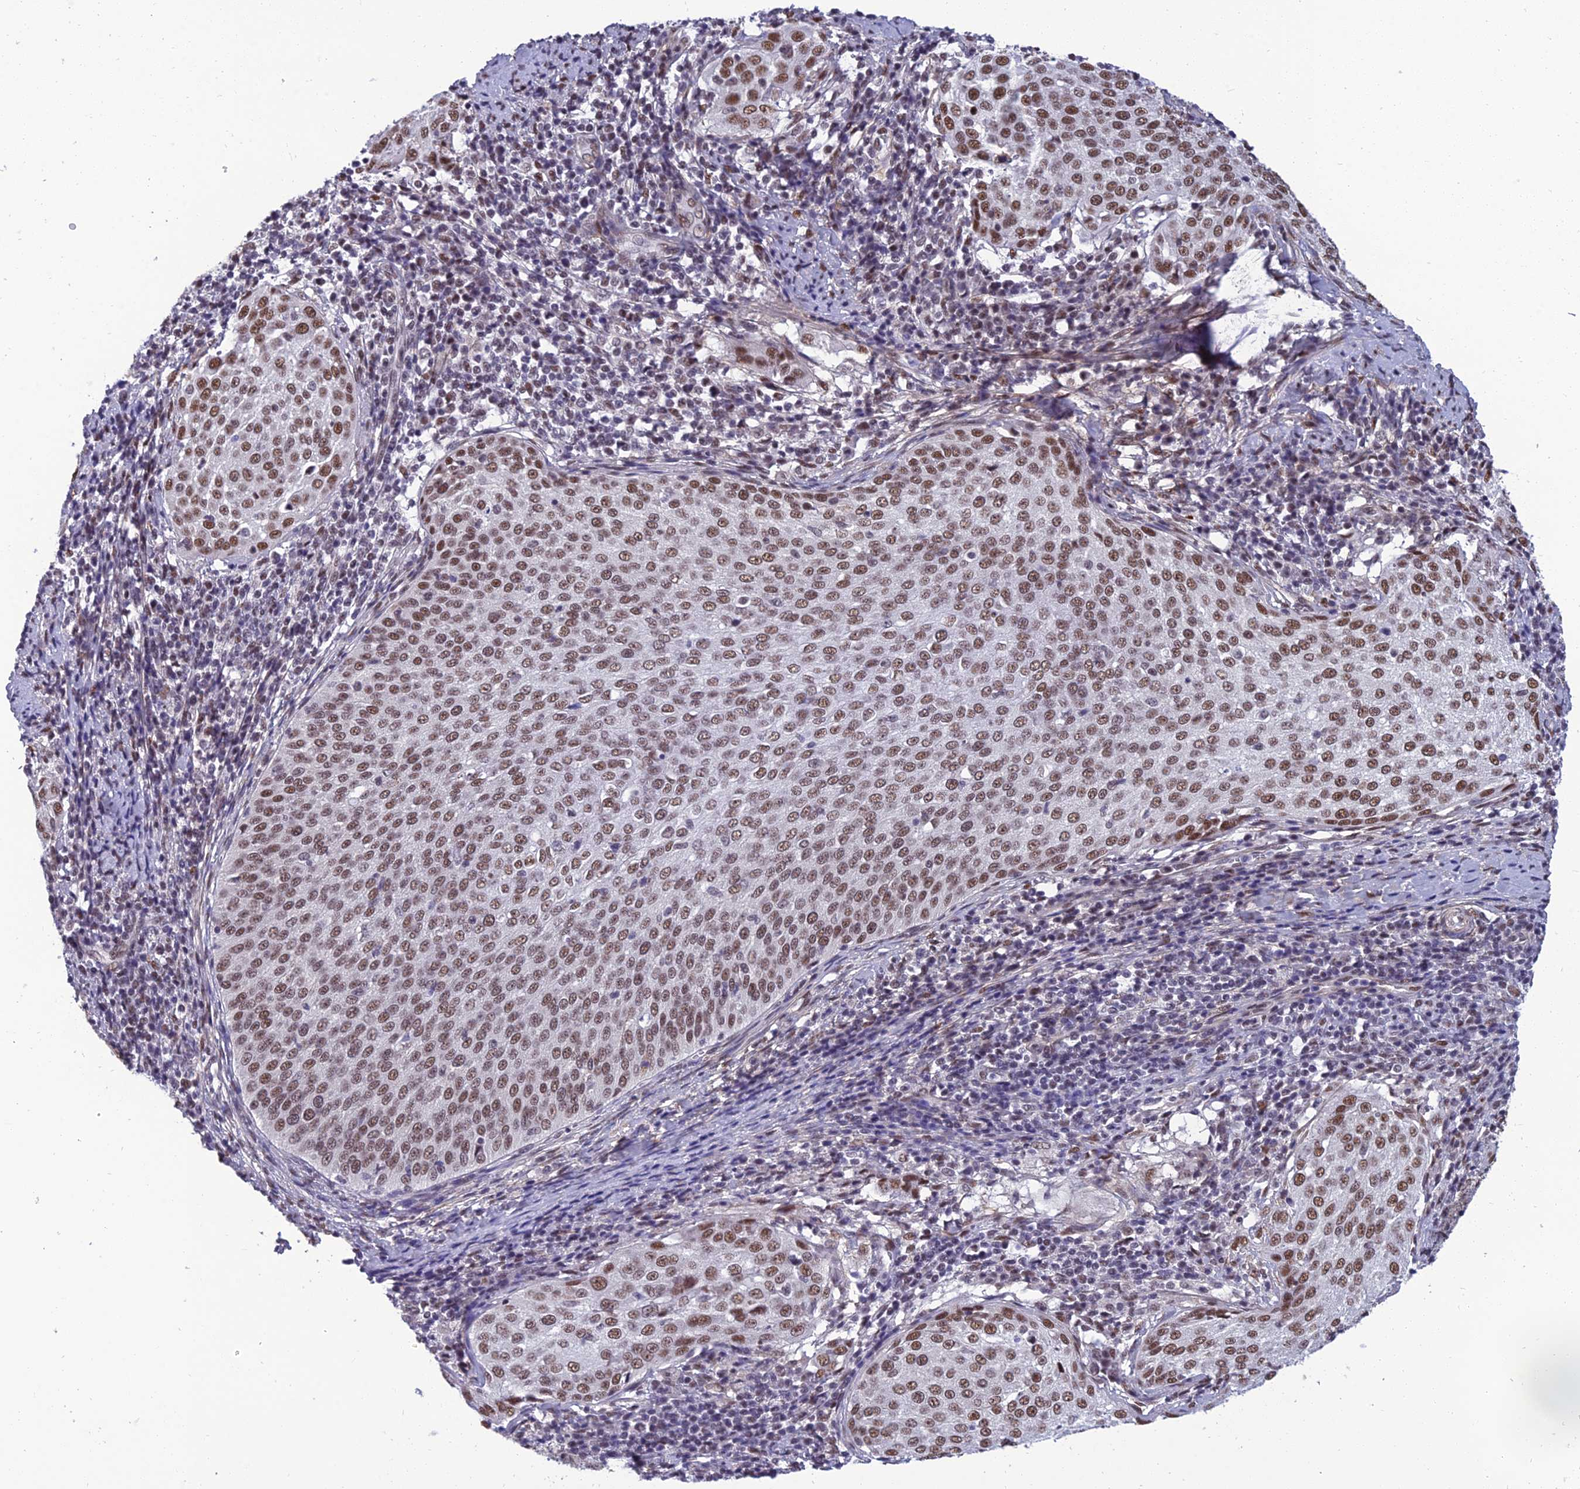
{"staining": {"intensity": "moderate", "quantity": ">75%", "location": "nuclear"}, "tissue": "cervical cancer", "cell_type": "Tumor cells", "image_type": "cancer", "snomed": [{"axis": "morphology", "description": "Squamous cell carcinoma, NOS"}, {"axis": "topography", "description": "Cervix"}], "caption": "DAB (3,3'-diaminobenzidine) immunohistochemical staining of human cervical cancer exhibits moderate nuclear protein expression in approximately >75% of tumor cells. (brown staining indicates protein expression, while blue staining denotes nuclei).", "gene": "RSRC1", "patient": {"sex": "female", "age": 57}}